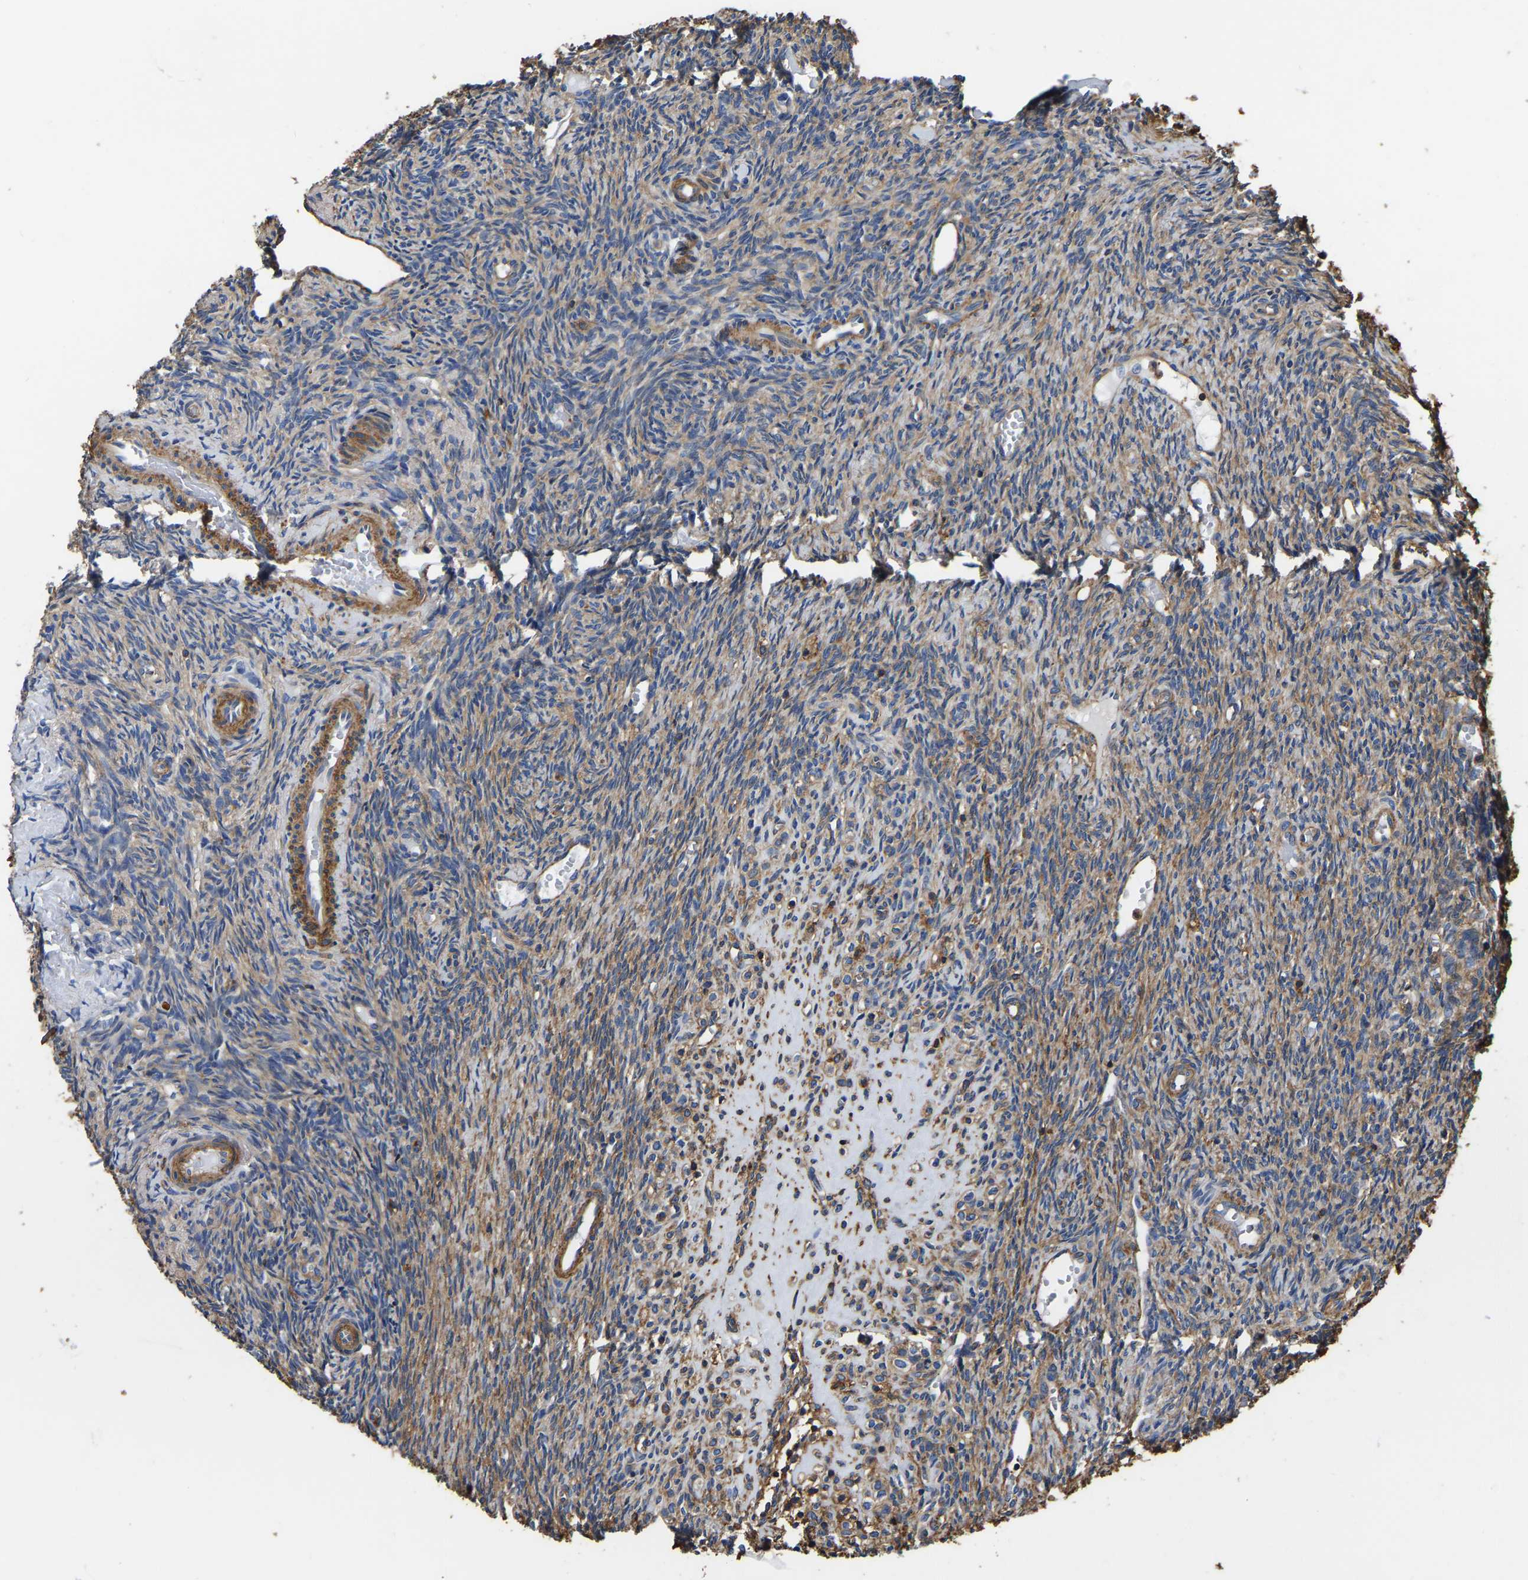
{"staining": {"intensity": "weak", "quantity": ">75%", "location": "cytoplasmic/membranous"}, "tissue": "ovary", "cell_type": "Follicle cells", "image_type": "normal", "snomed": [{"axis": "morphology", "description": "Normal tissue, NOS"}, {"axis": "topography", "description": "Ovary"}], "caption": "Protein expression analysis of unremarkable ovary exhibits weak cytoplasmic/membranous positivity in approximately >75% of follicle cells.", "gene": "ARMT1", "patient": {"sex": "female", "age": 41}}